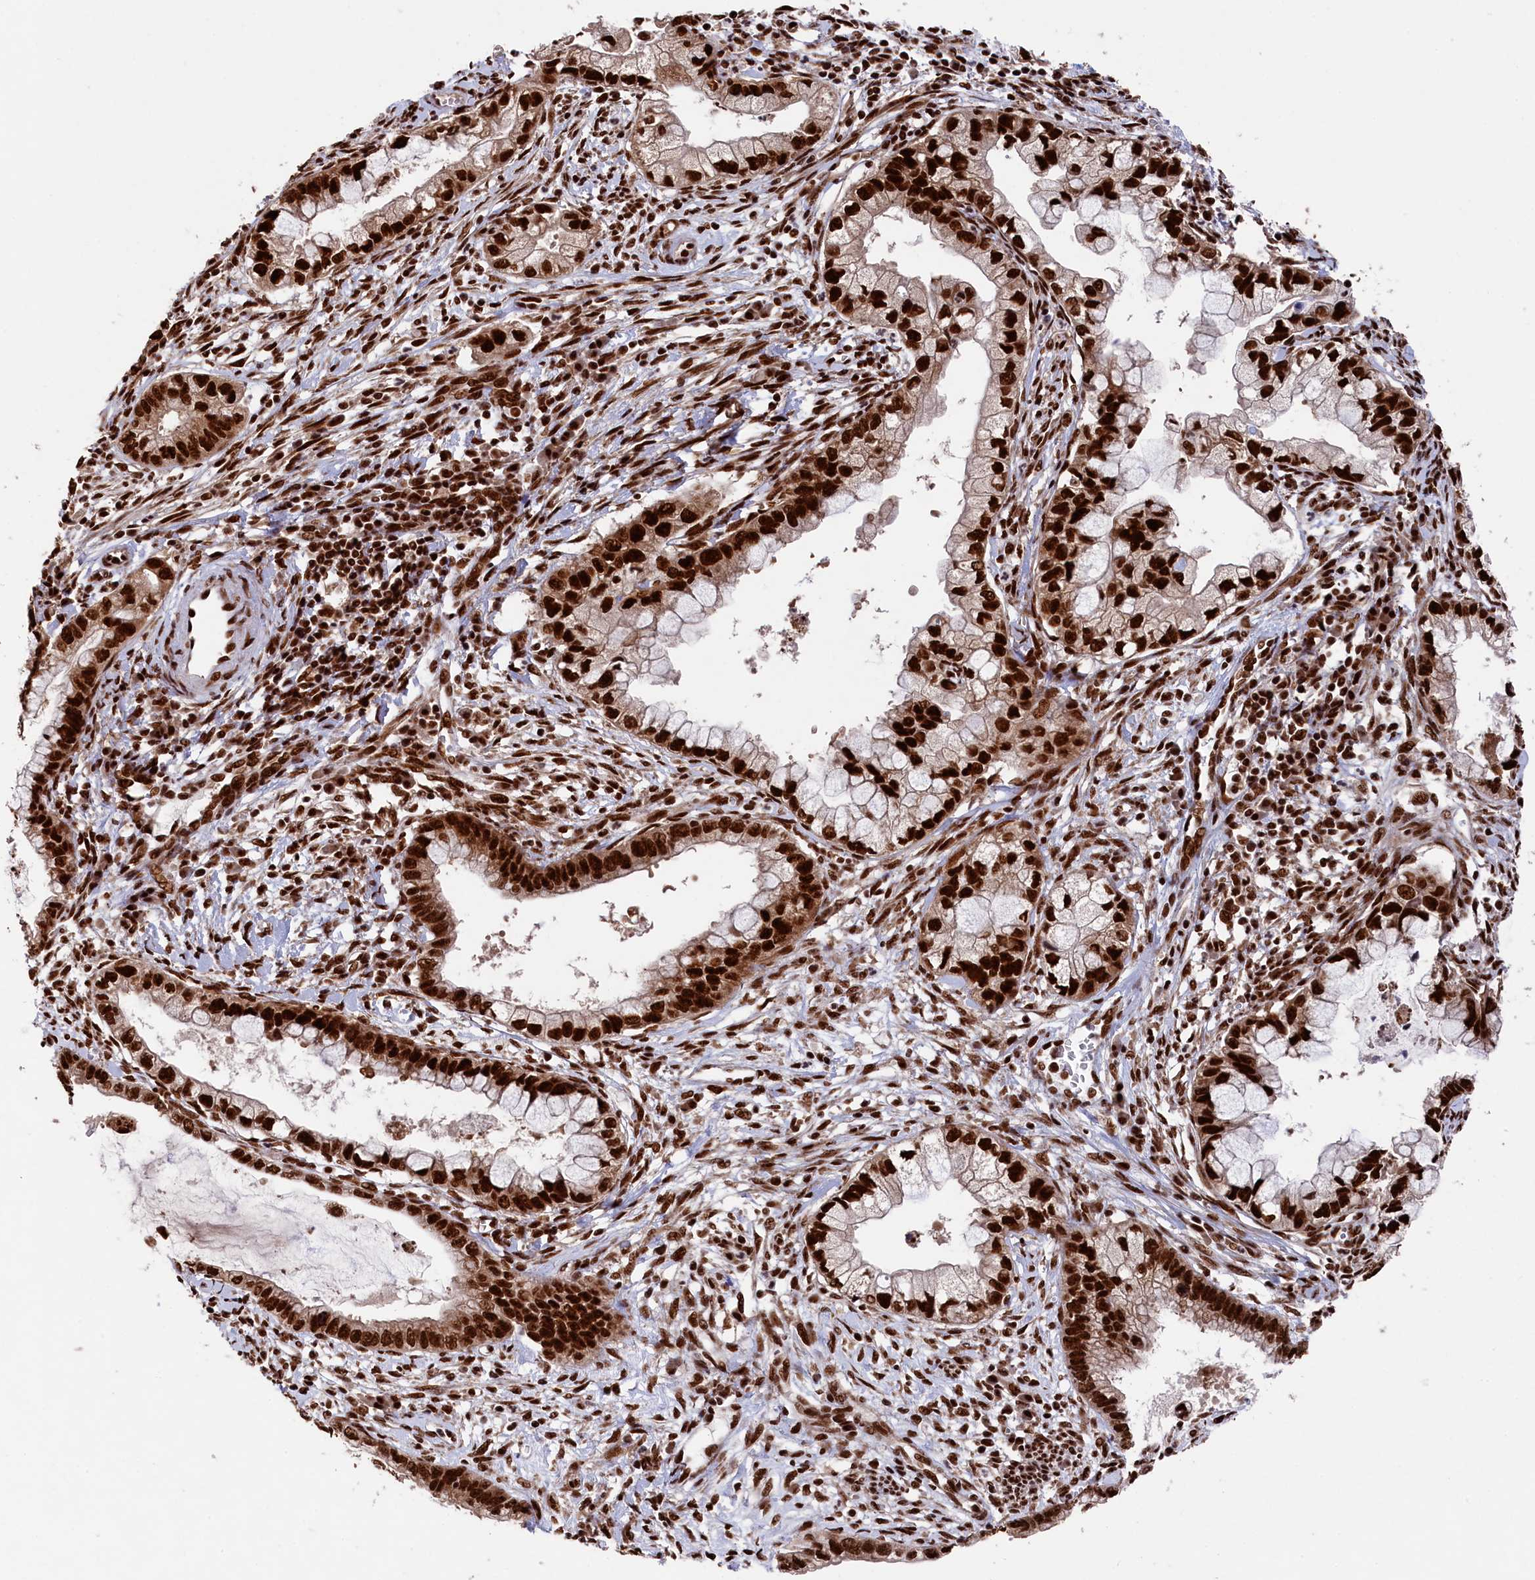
{"staining": {"intensity": "strong", "quantity": ">75%", "location": "nuclear"}, "tissue": "cervical cancer", "cell_type": "Tumor cells", "image_type": "cancer", "snomed": [{"axis": "morphology", "description": "Adenocarcinoma, NOS"}, {"axis": "topography", "description": "Cervix"}], "caption": "DAB (3,3'-diaminobenzidine) immunohistochemical staining of cervical cancer exhibits strong nuclear protein expression in about >75% of tumor cells.", "gene": "PRPF31", "patient": {"sex": "female", "age": 44}}